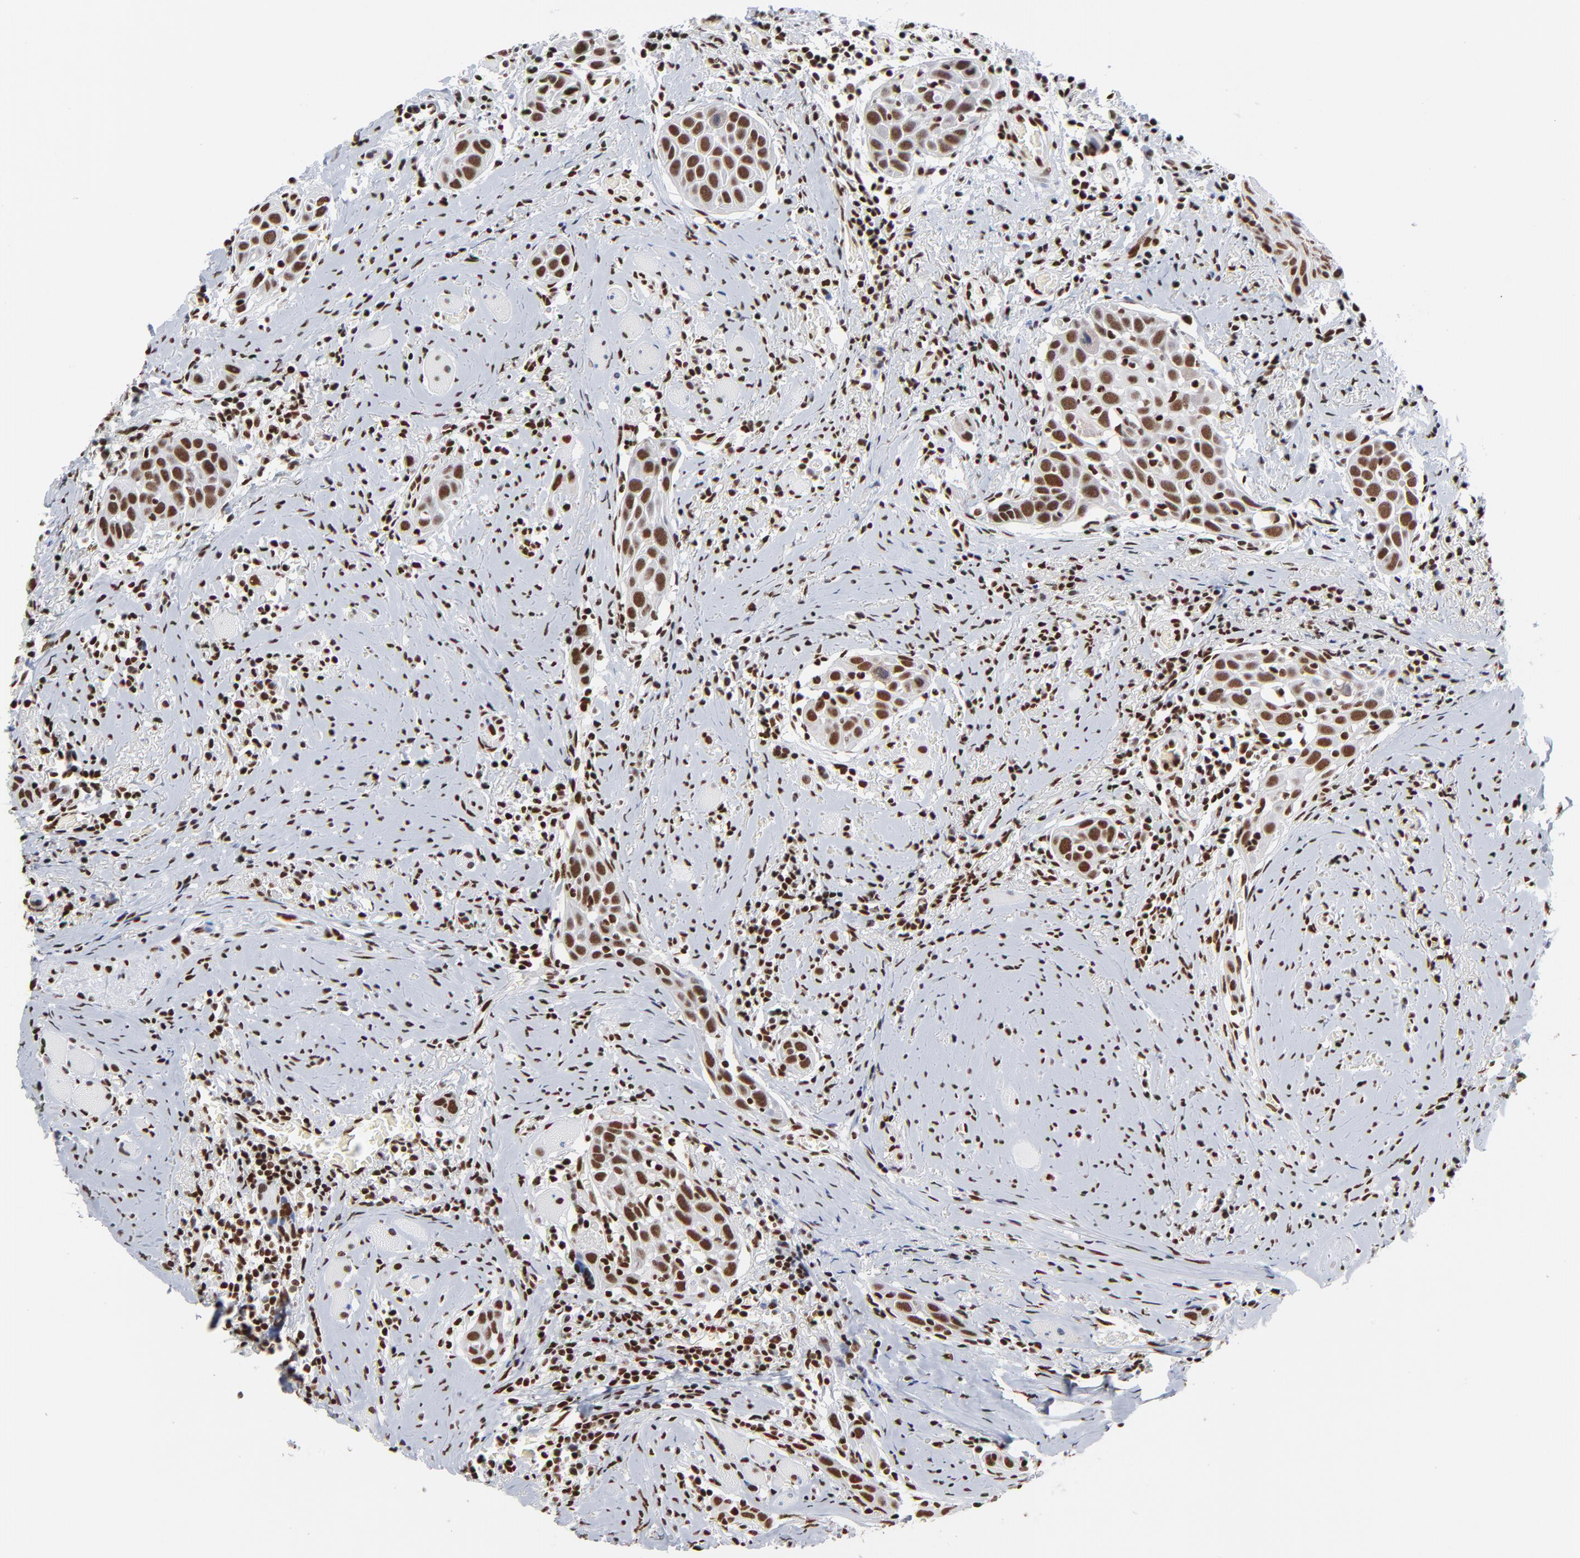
{"staining": {"intensity": "strong", "quantity": ">75%", "location": "nuclear"}, "tissue": "head and neck cancer", "cell_type": "Tumor cells", "image_type": "cancer", "snomed": [{"axis": "morphology", "description": "Squamous cell carcinoma, NOS"}, {"axis": "topography", "description": "Oral tissue"}, {"axis": "topography", "description": "Head-Neck"}], "caption": "Protein expression analysis of head and neck cancer shows strong nuclear positivity in about >75% of tumor cells.", "gene": "CREB1", "patient": {"sex": "female", "age": 50}}